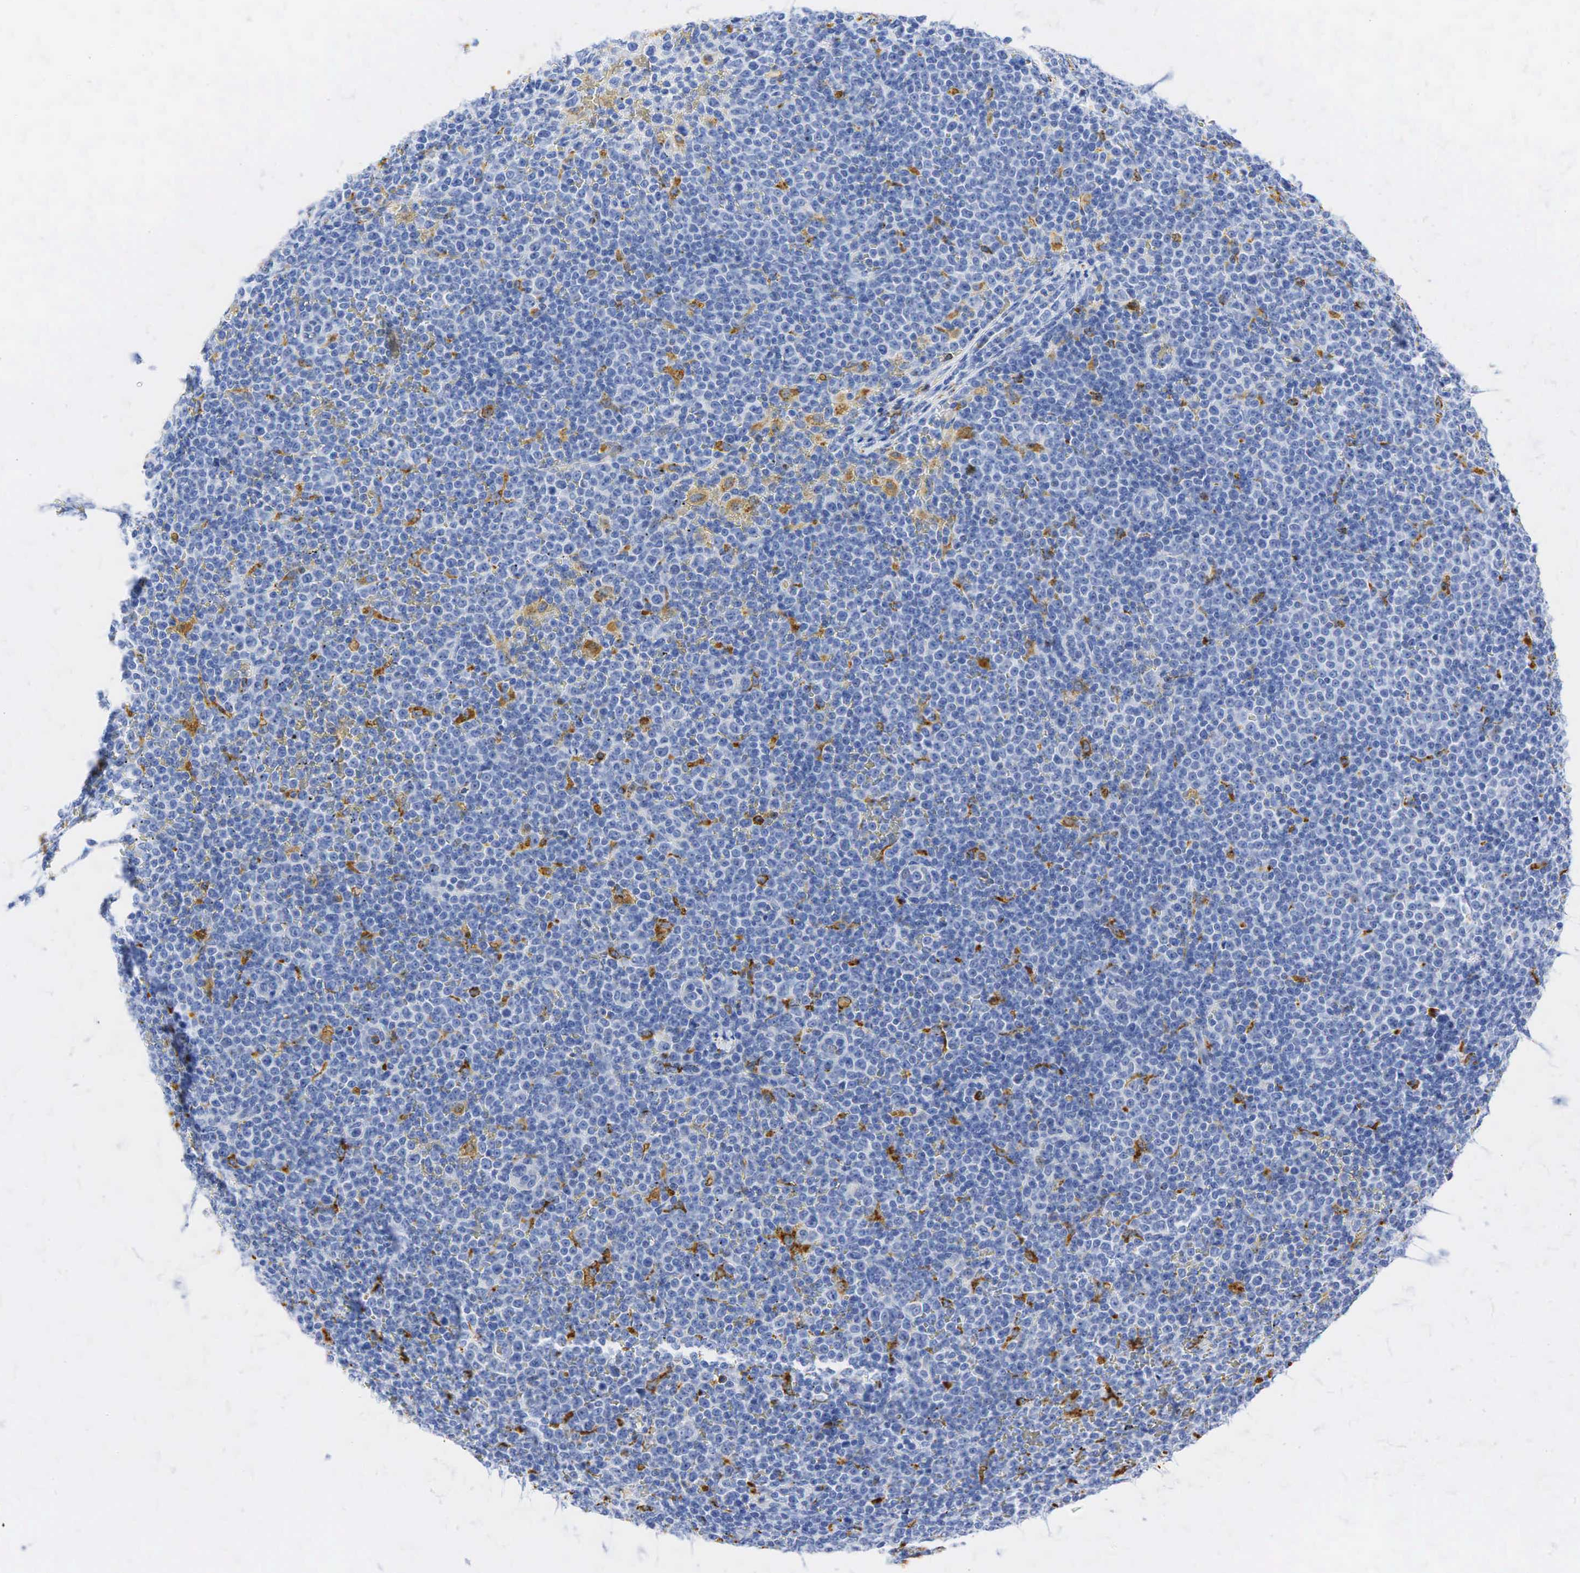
{"staining": {"intensity": "negative", "quantity": "none", "location": "none"}, "tissue": "lymphoma", "cell_type": "Tumor cells", "image_type": "cancer", "snomed": [{"axis": "morphology", "description": "Malignant lymphoma, non-Hodgkin's type, Low grade"}, {"axis": "topography", "description": "Lymph node"}], "caption": "Immunohistochemistry micrograph of lymphoma stained for a protein (brown), which reveals no positivity in tumor cells.", "gene": "CD68", "patient": {"sex": "male", "age": 50}}